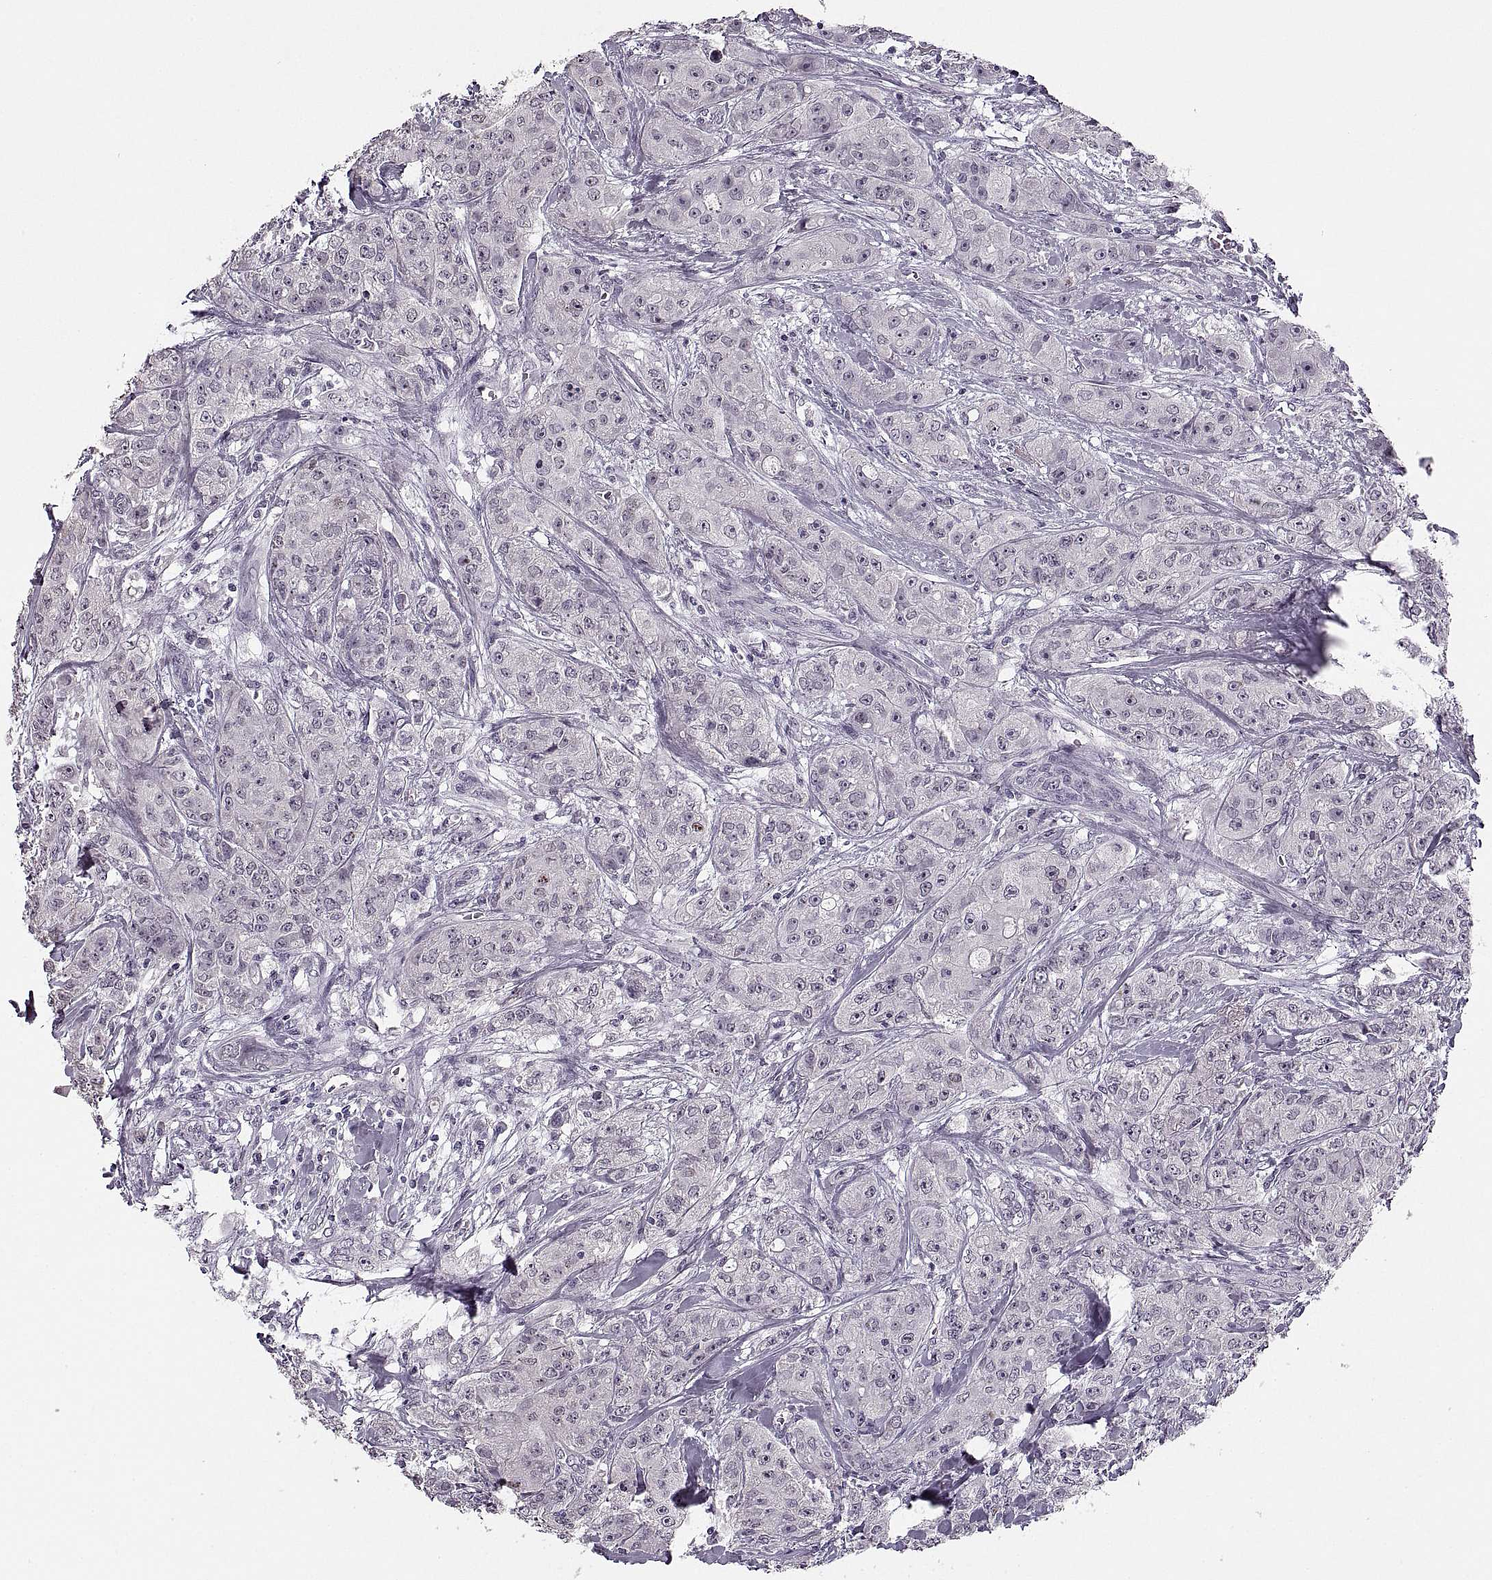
{"staining": {"intensity": "negative", "quantity": "none", "location": "none"}, "tissue": "breast cancer", "cell_type": "Tumor cells", "image_type": "cancer", "snomed": [{"axis": "morphology", "description": "Duct carcinoma"}, {"axis": "topography", "description": "Breast"}], "caption": "DAB (3,3'-diaminobenzidine) immunohistochemical staining of breast cancer demonstrates no significant staining in tumor cells. The staining is performed using DAB (3,3'-diaminobenzidine) brown chromogen with nuclei counter-stained in using hematoxylin.", "gene": "PAGE5", "patient": {"sex": "female", "age": 43}}